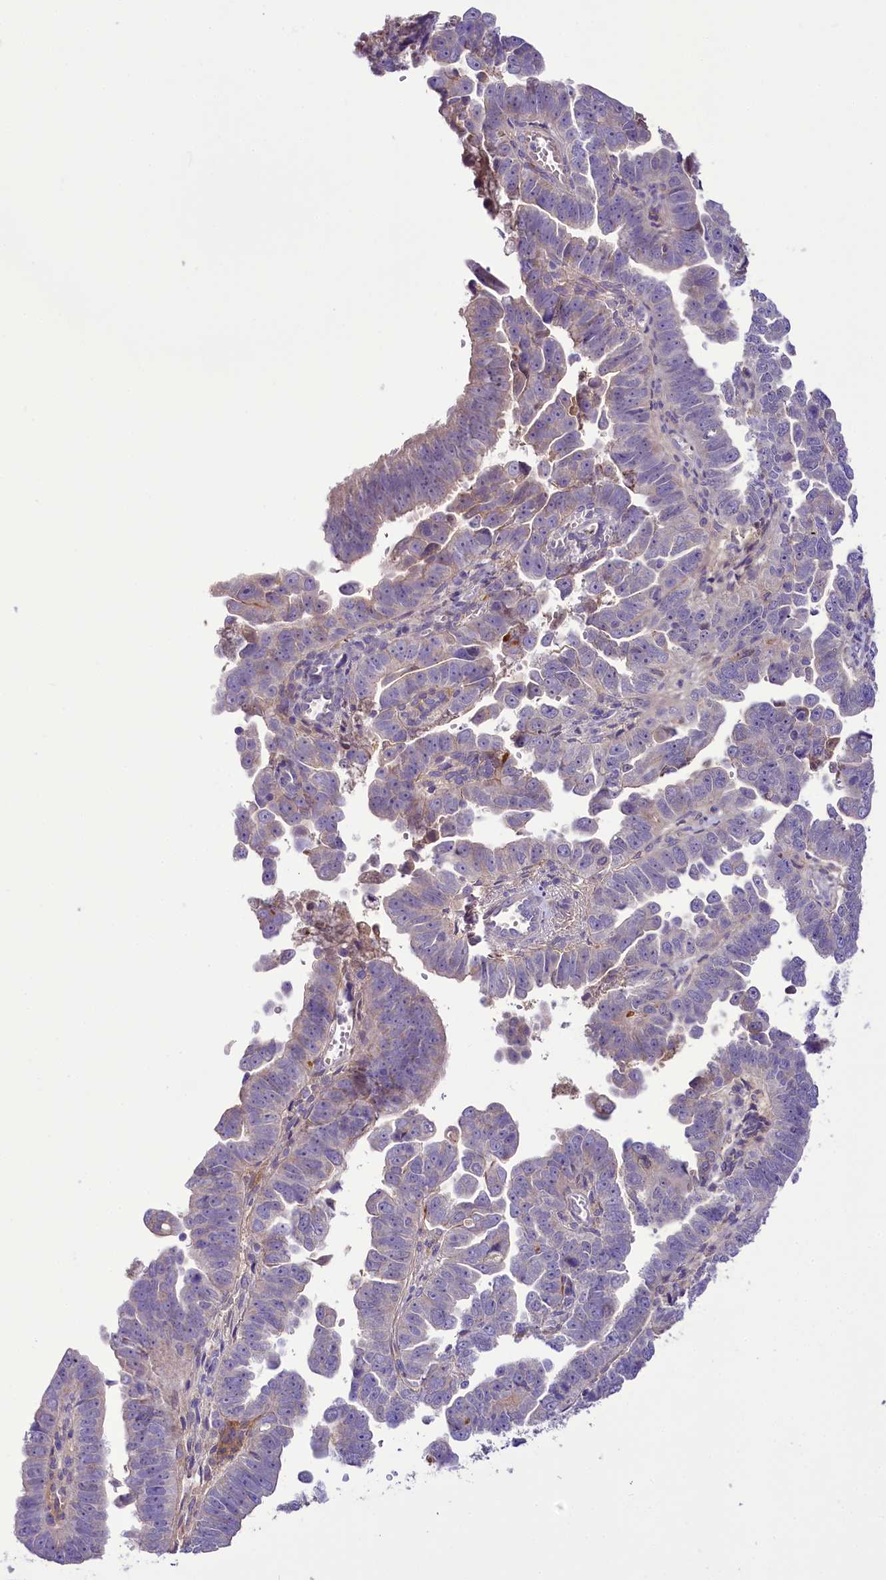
{"staining": {"intensity": "negative", "quantity": "none", "location": "none"}, "tissue": "endometrial cancer", "cell_type": "Tumor cells", "image_type": "cancer", "snomed": [{"axis": "morphology", "description": "Adenocarcinoma, NOS"}, {"axis": "topography", "description": "Endometrium"}], "caption": "The photomicrograph reveals no significant positivity in tumor cells of endometrial cancer (adenocarcinoma).", "gene": "PPP1R32", "patient": {"sex": "female", "age": 75}}